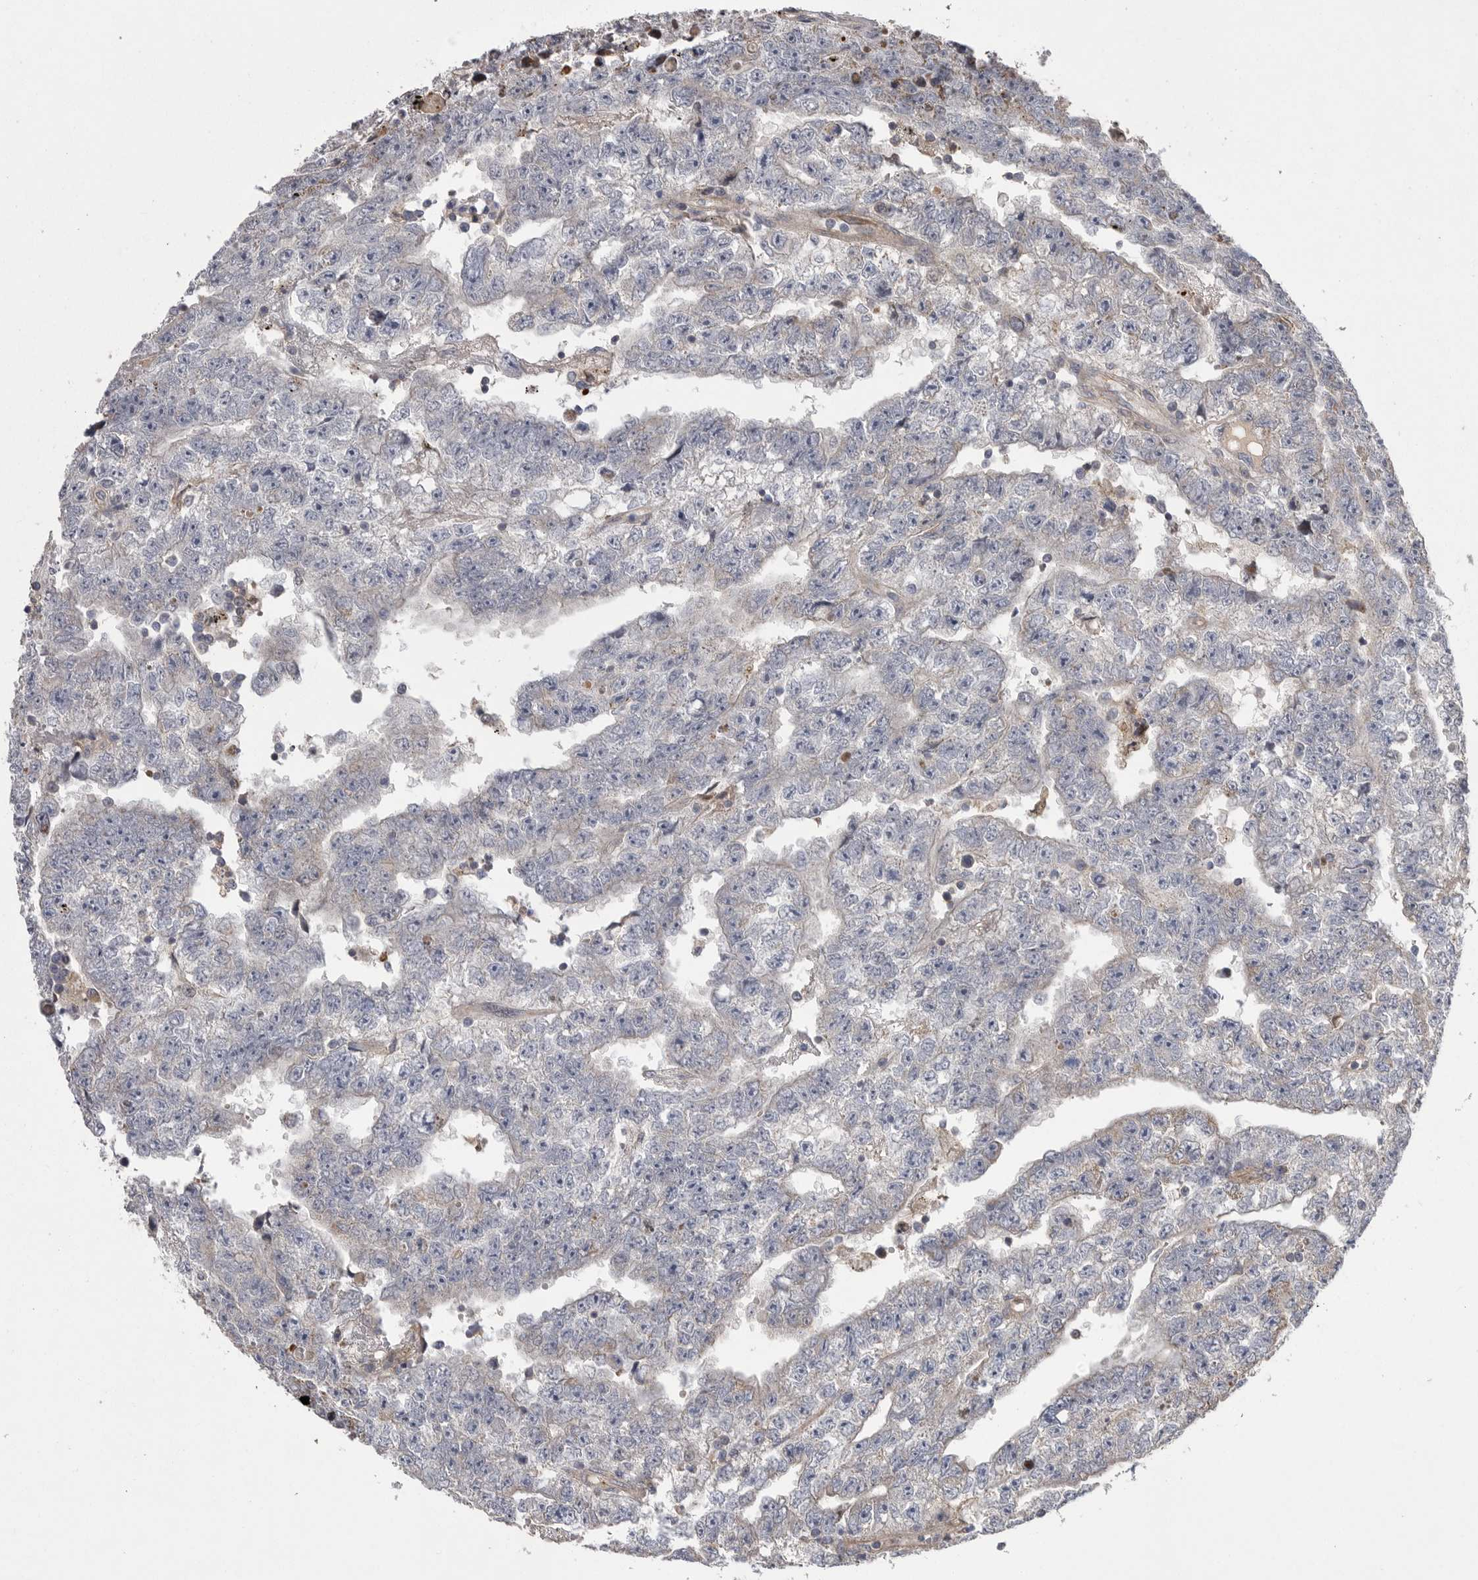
{"staining": {"intensity": "negative", "quantity": "none", "location": "none"}, "tissue": "testis cancer", "cell_type": "Tumor cells", "image_type": "cancer", "snomed": [{"axis": "morphology", "description": "Carcinoma, Embryonal, NOS"}, {"axis": "topography", "description": "Testis"}], "caption": "Testis embryonal carcinoma was stained to show a protein in brown. There is no significant staining in tumor cells. Brightfield microscopy of IHC stained with DAB (3,3'-diaminobenzidine) (brown) and hematoxylin (blue), captured at high magnification.", "gene": "CRP", "patient": {"sex": "male", "age": 25}}